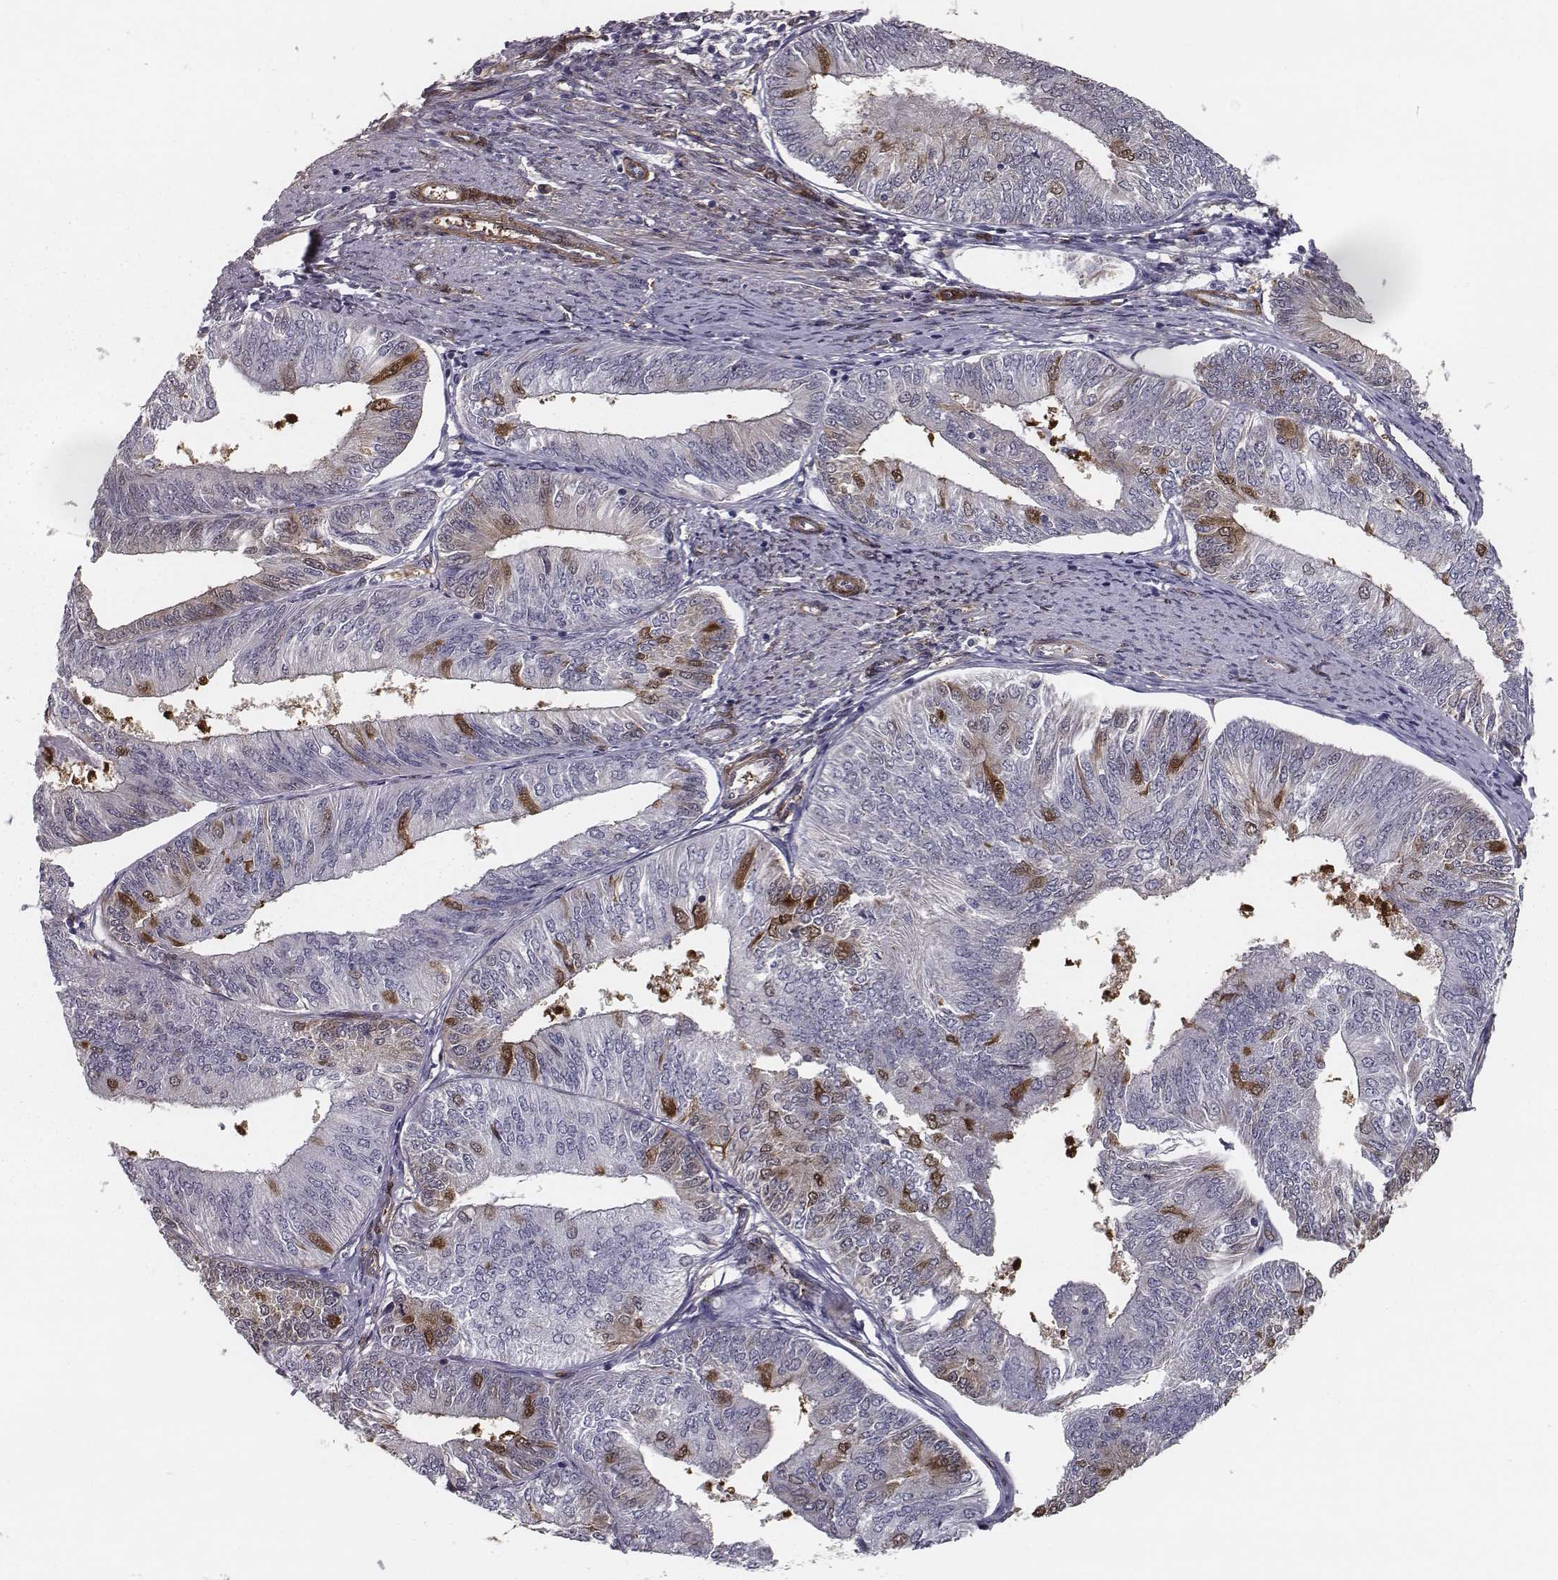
{"staining": {"intensity": "moderate", "quantity": "<25%", "location": "cytoplasmic/membranous"}, "tissue": "endometrial cancer", "cell_type": "Tumor cells", "image_type": "cancer", "snomed": [{"axis": "morphology", "description": "Adenocarcinoma, NOS"}, {"axis": "topography", "description": "Endometrium"}], "caption": "Immunohistochemistry staining of endometrial cancer, which displays low levels of moderate cytoplasmic/membranous staining in approximately <25% of tumor cells indicating moderate cytoplasmic/membranous protein expression. The staining was performed using DAB (brown) for protein detection and nuclei were counterstained in hematoxylin (blue).", "gene": "ISYNA1", "patient": {"sex": "female", "age": 58}}